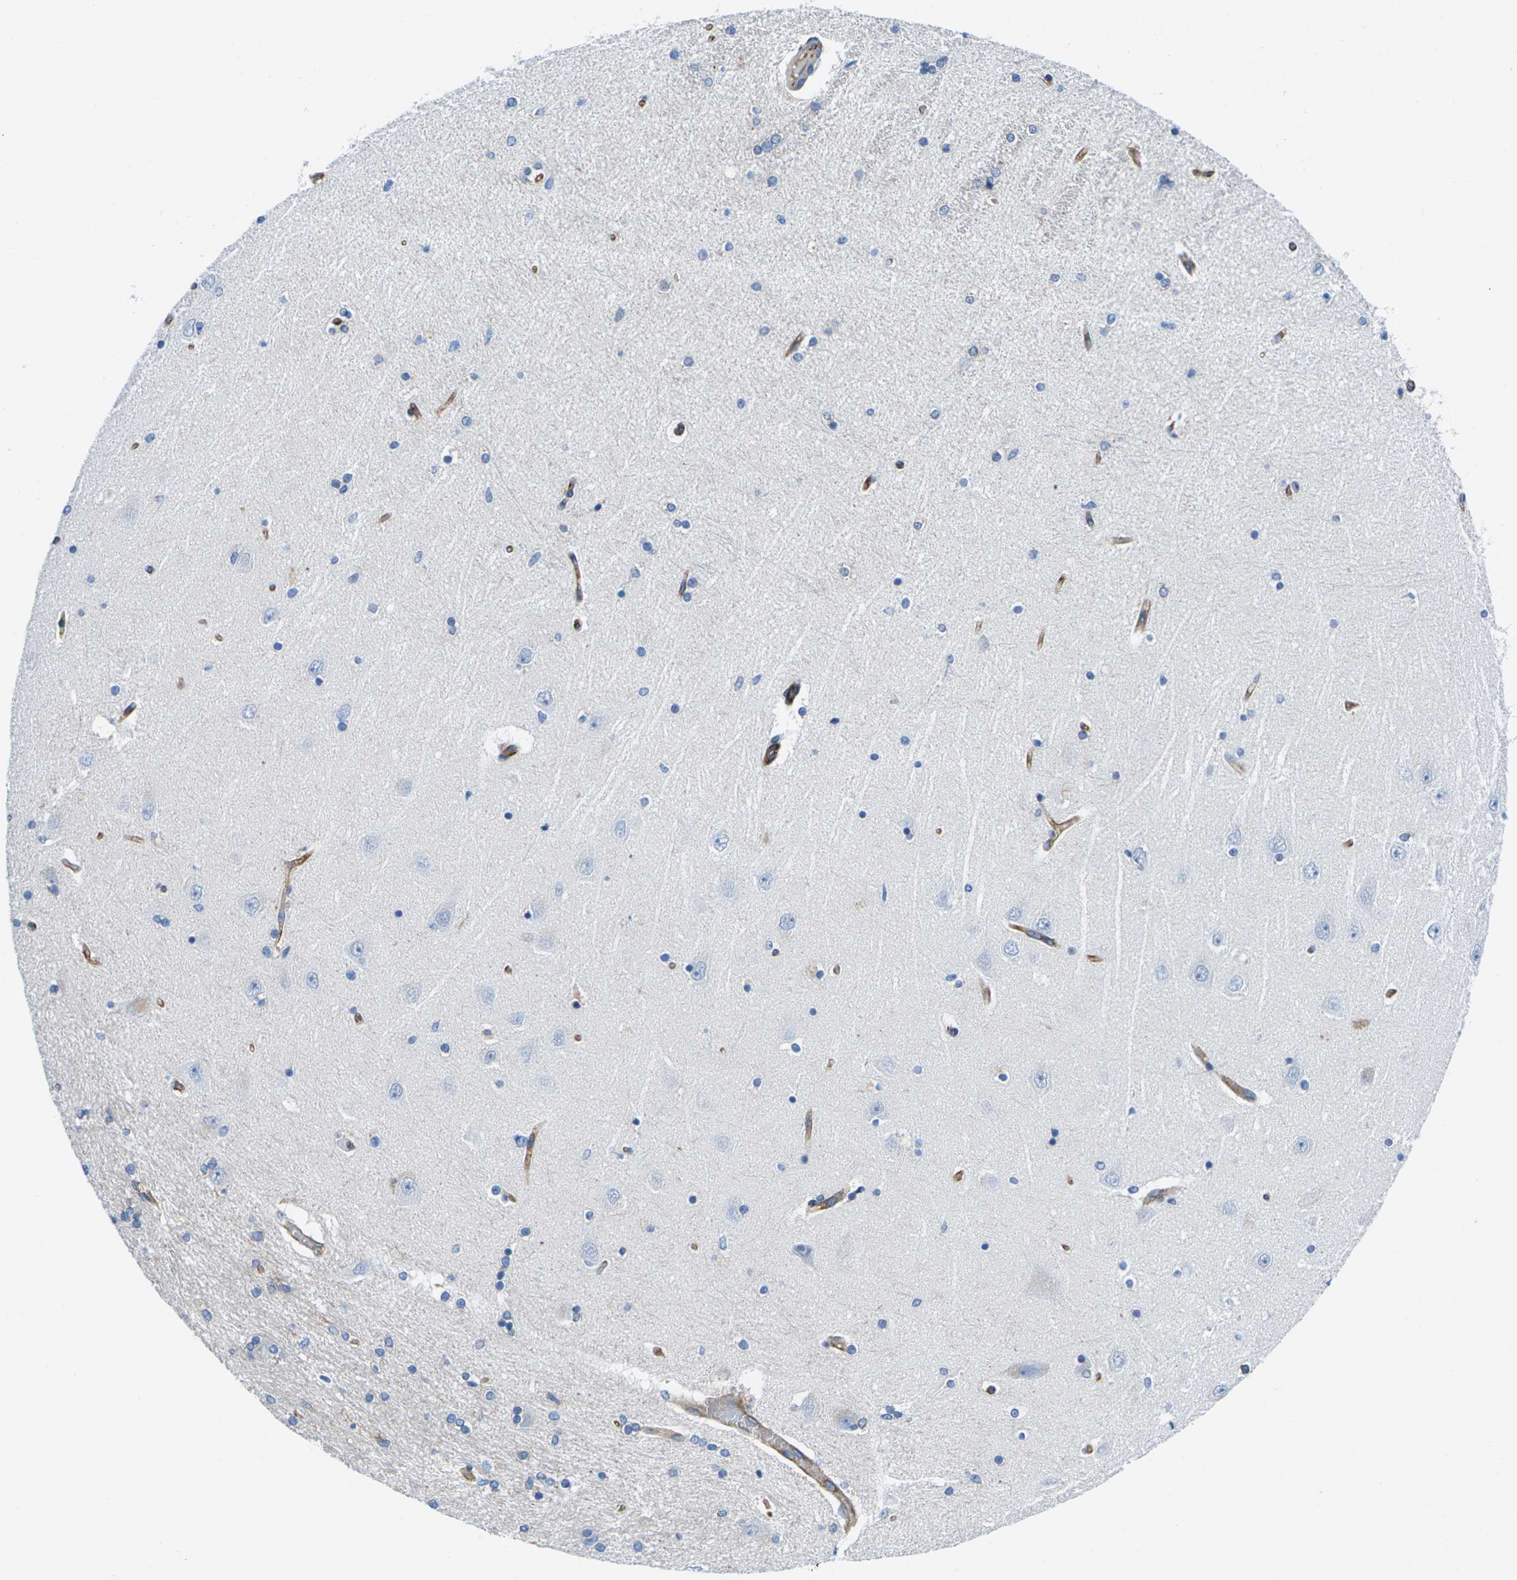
{"staining": {"intensity": "negative", "quantity": "none", "location": "none"}, "tissue": "hippocampus", "cell_type": "Glial cells", "image_type": "normal", "snomed": [{"axis": "morphology", "description": "Normal tissue, NOS"}, {"axis": "topography", "description": "Hippocampus"}], "caption": "Immunohistochemistry image of unremarkable hippocampus stained for a protein (brown), which displays no positivity in glial cells. (Brightfield microscopy of DAB (3,3'-diaminobenzidine) immunohistochemistry (IHC) at high magnification).", "gene": "SYNGR2", "patient": {"sex": "female", "age": 54}}